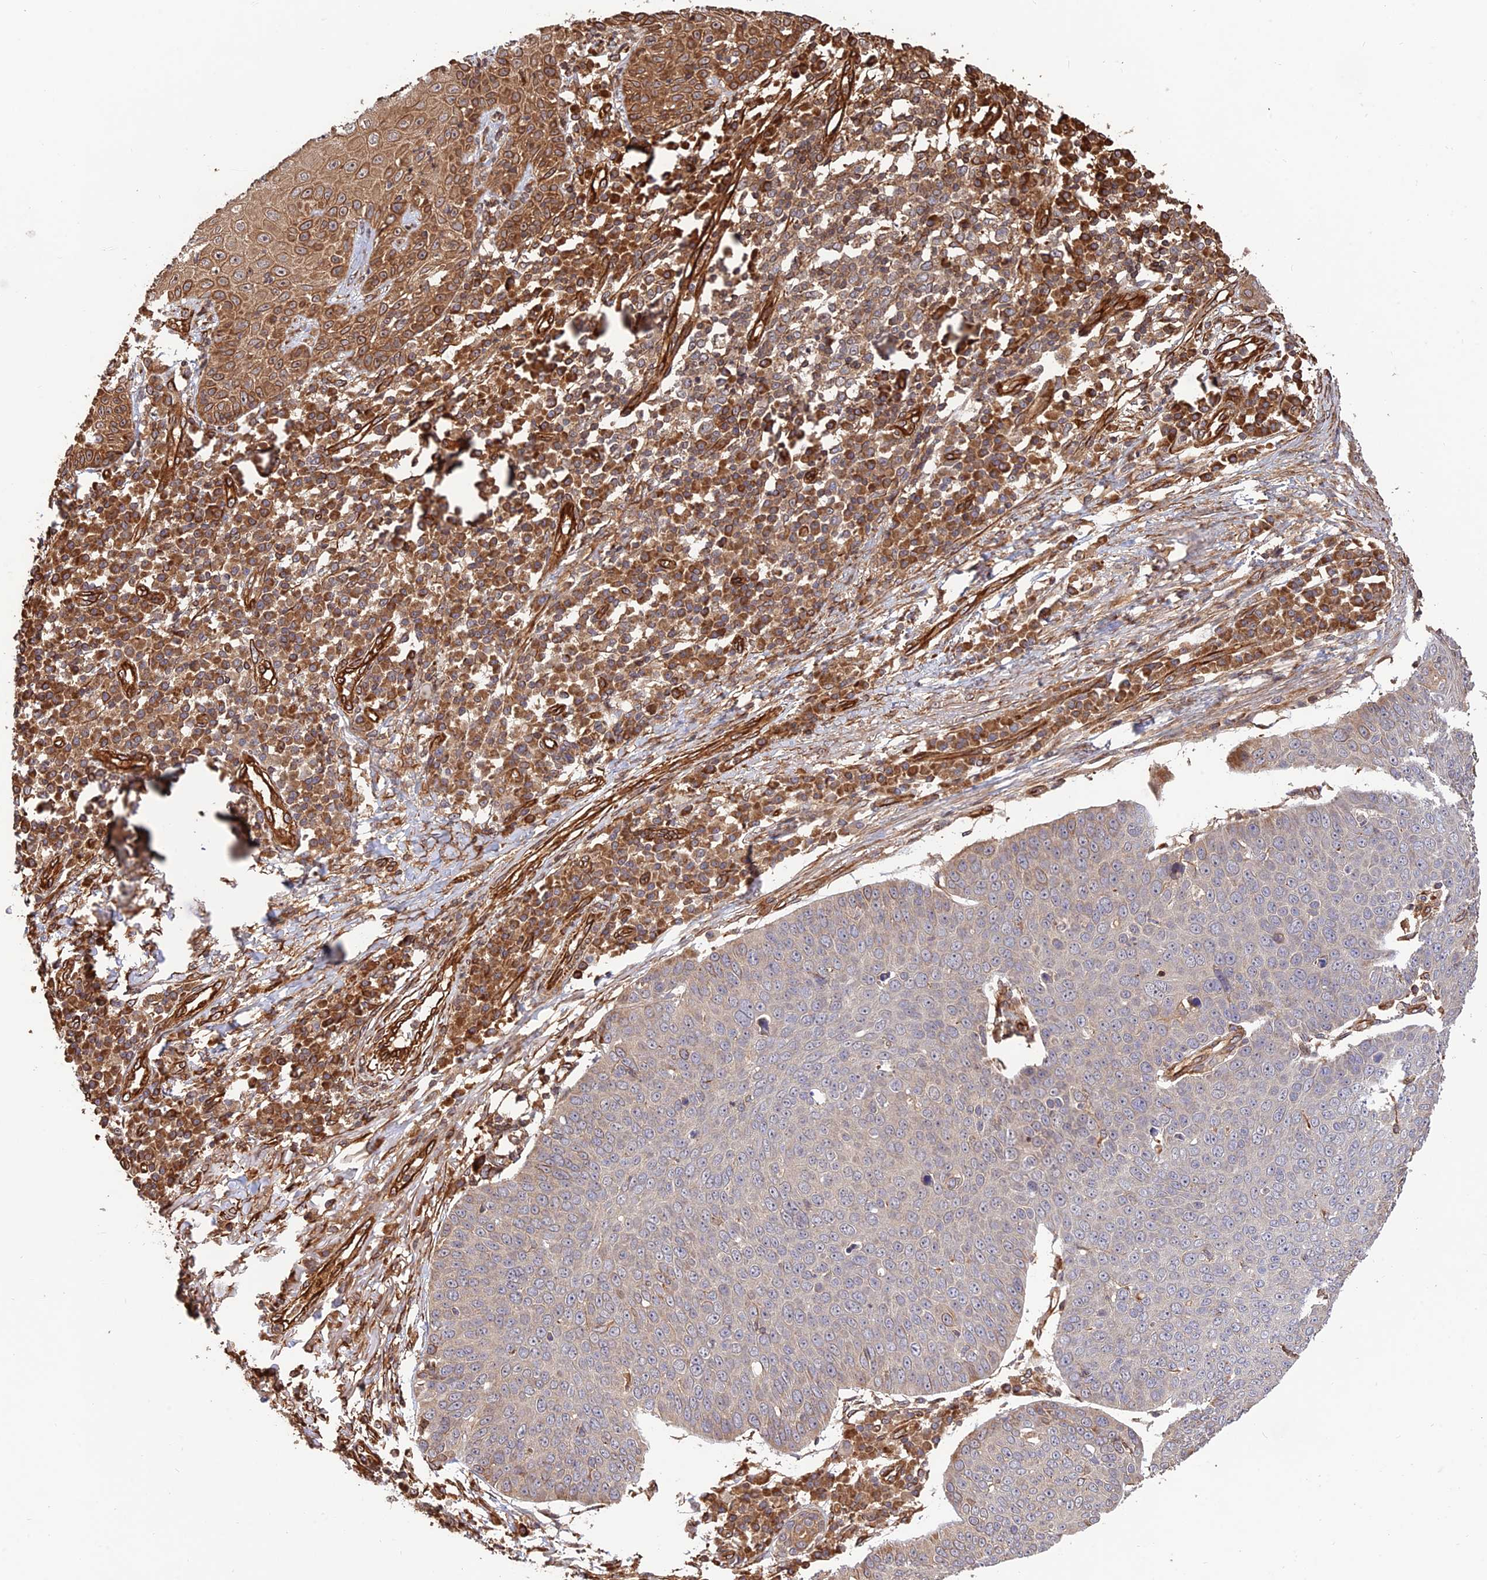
{"staining": {"intensity": "weak", "quantity": "<25%", "location": "cytoplasmic/membranous"}, "tissue": "skin cancer", "cell_type": "Tumor cells", "image_type": "cancer", "snomed": [{"axis": "morphology", "description": "Squamous cell carcinoma, NOS"}, {"axis": "topography", "description": "Skin"}], "caption": "An image of skin squamous cell carcinoma stained for a protein reveals no brown staining in tumor cells. The staining is performed using DAB brown chromogen with nuclei counter-stained in using hematoxylin.", "gene": "CREBL2", "patient": {"sex": "male", "age": 71}}